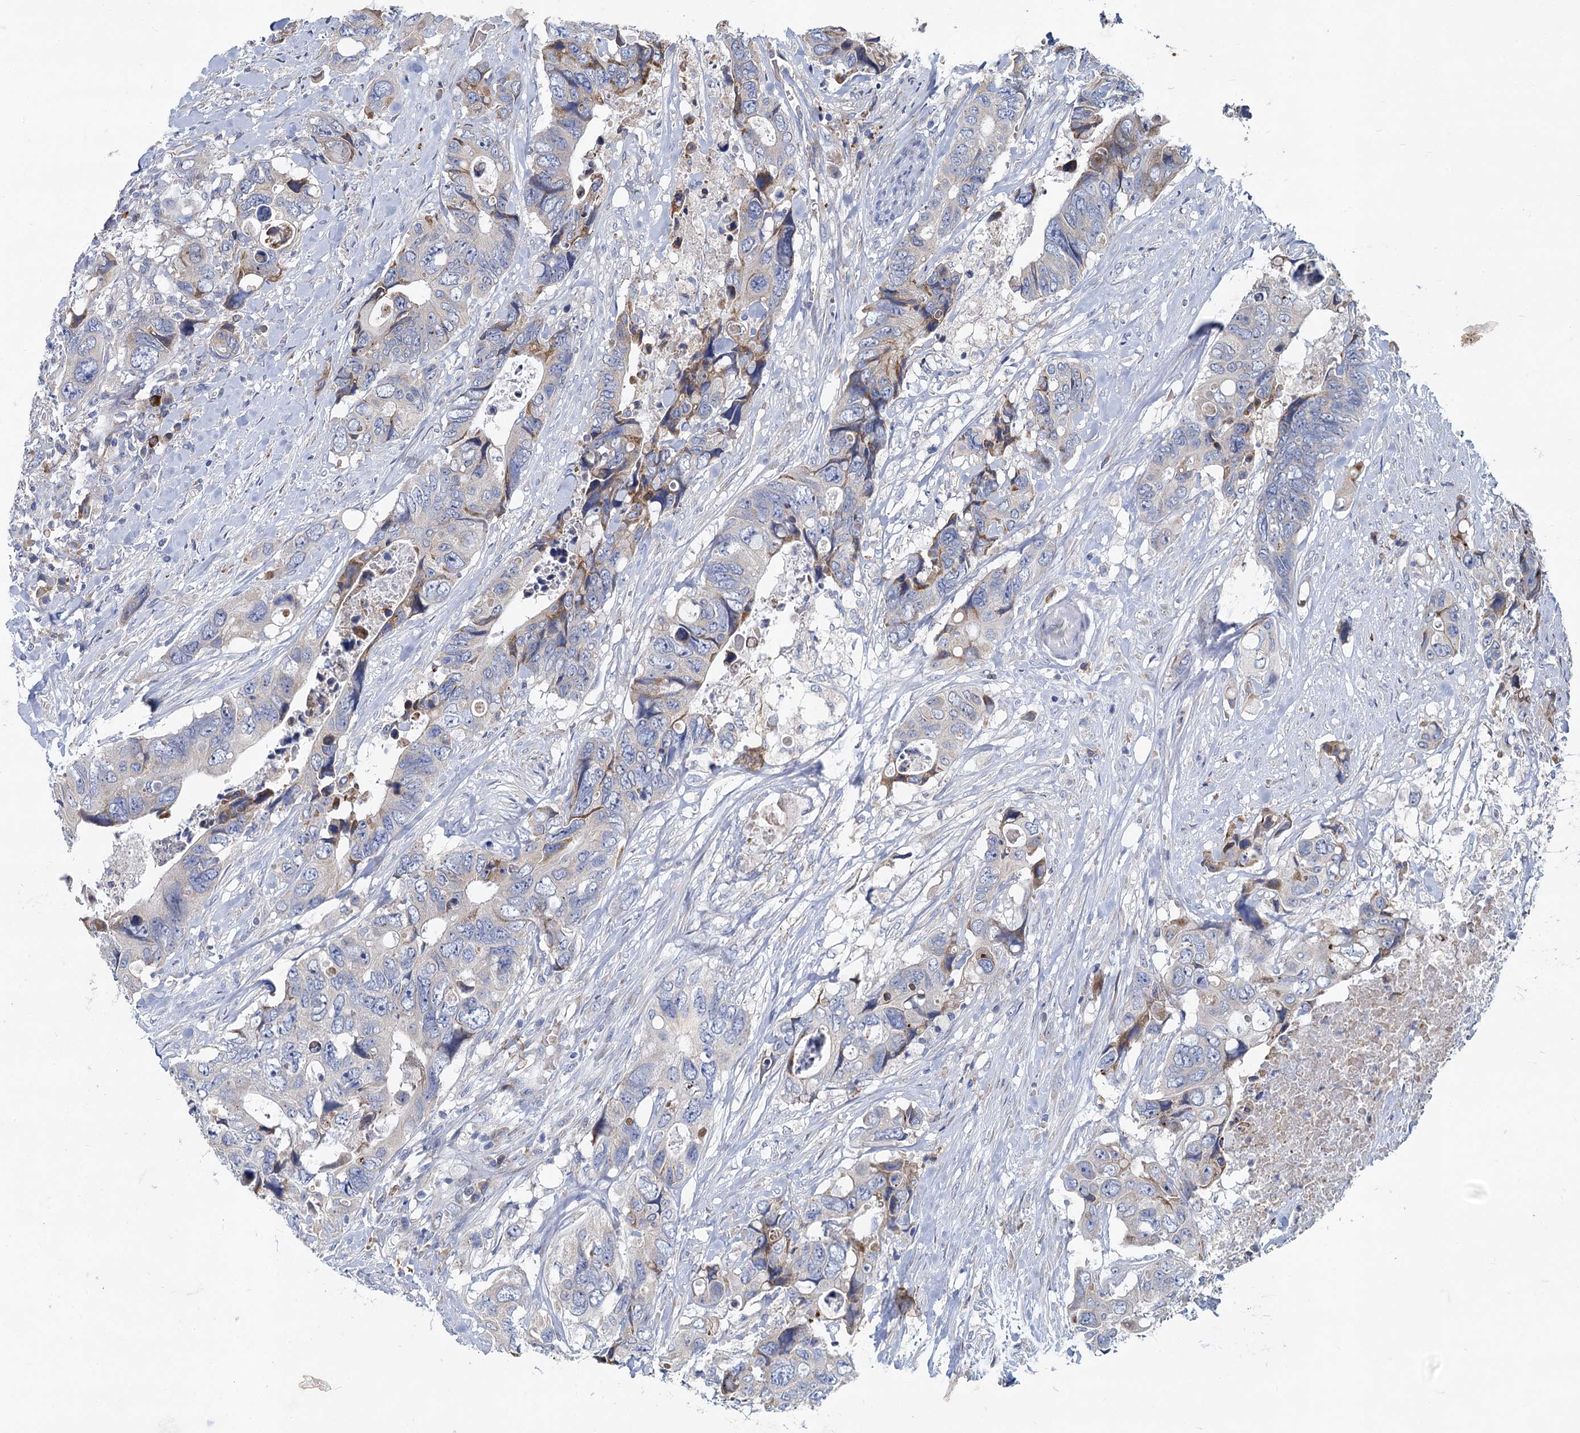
{"staining": {"intensity": "moderate", "quantity": "<25%", "location": "cytoplasmic/membranous"}, "tissue": "colorectal cancer", "cell_type": "Tumor cells", "image_type": "cancer", "snomed": [{"axis": "morphology", "description": "Adenocarcinoma, NOS"}, {"axis": "topography", "description": "Rectum"}], "caption": "Tumor cells exhibit low levels of moderate cytoplasmic/membranous expression in about <25% of cells in human colorectal adenocarcinoma.", "gene": "PRSS35", "patient": {"sex": "male", "age": 57}}